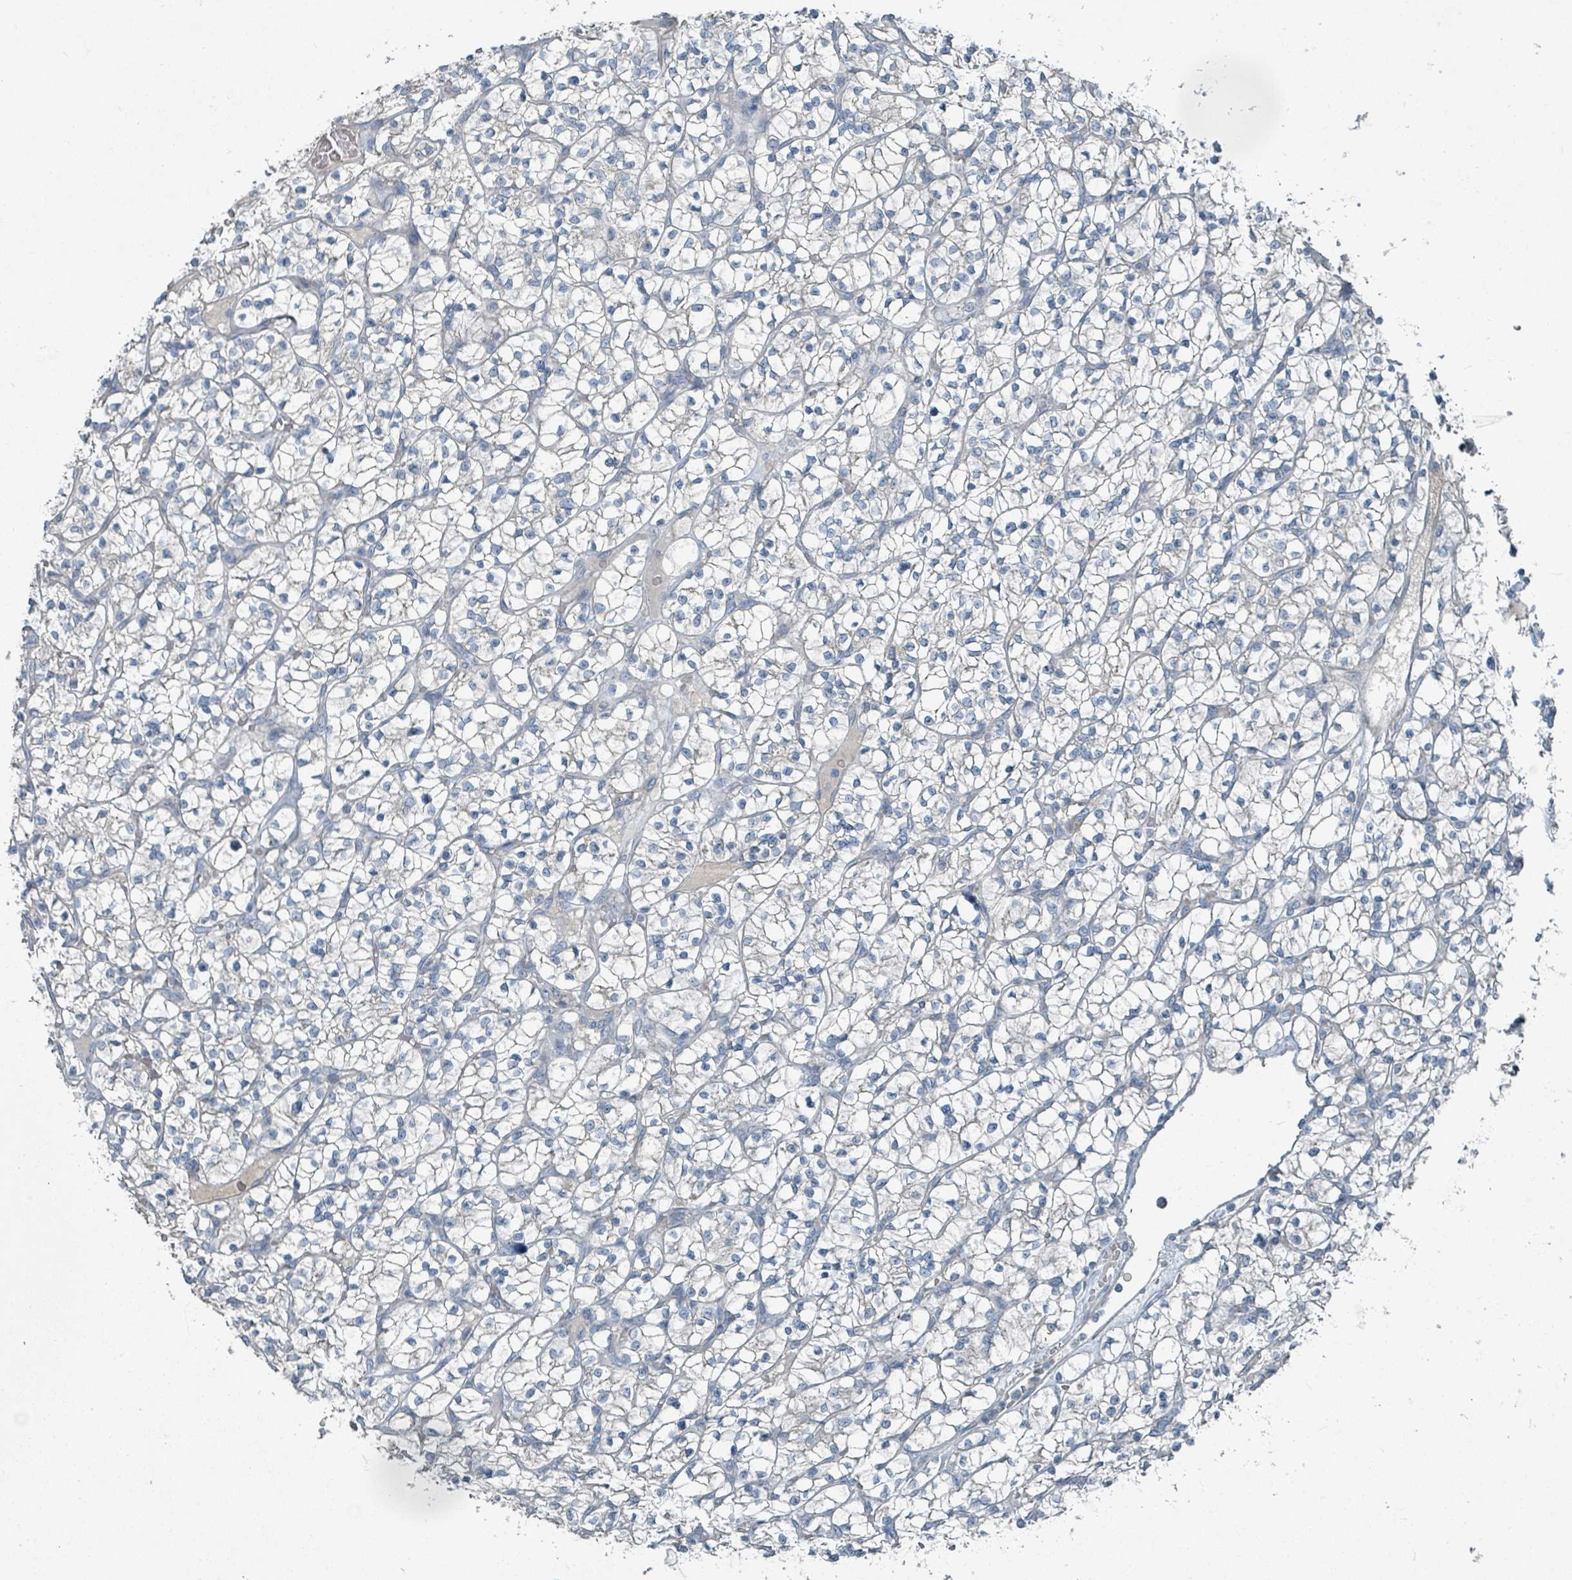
{"staining": {"intensity": "negative", "quantity": "none", "location": "none"}, "tissue": "renal cancer", "cell_type": "Tumor cells", "image_type": "cancer", "snomed": [{"axis": "morphology", "description": "Adenocarcinoma, NOS"}, {"axis": "topography", "description": "Kidney"}], "caption": "Immunohistochemistry (IHC) image of neoplastic tissue: adenocarcinoma (renal) stained with DAB (3,3'-diaminobenzidine) exhibits no significant protein positivity in tumor cells. (DAB immunohistochemistry visualized using brightfield microscopy, high magnification).", "gene": "RASA4", "patient": {"sex": "female", "age": 64}}